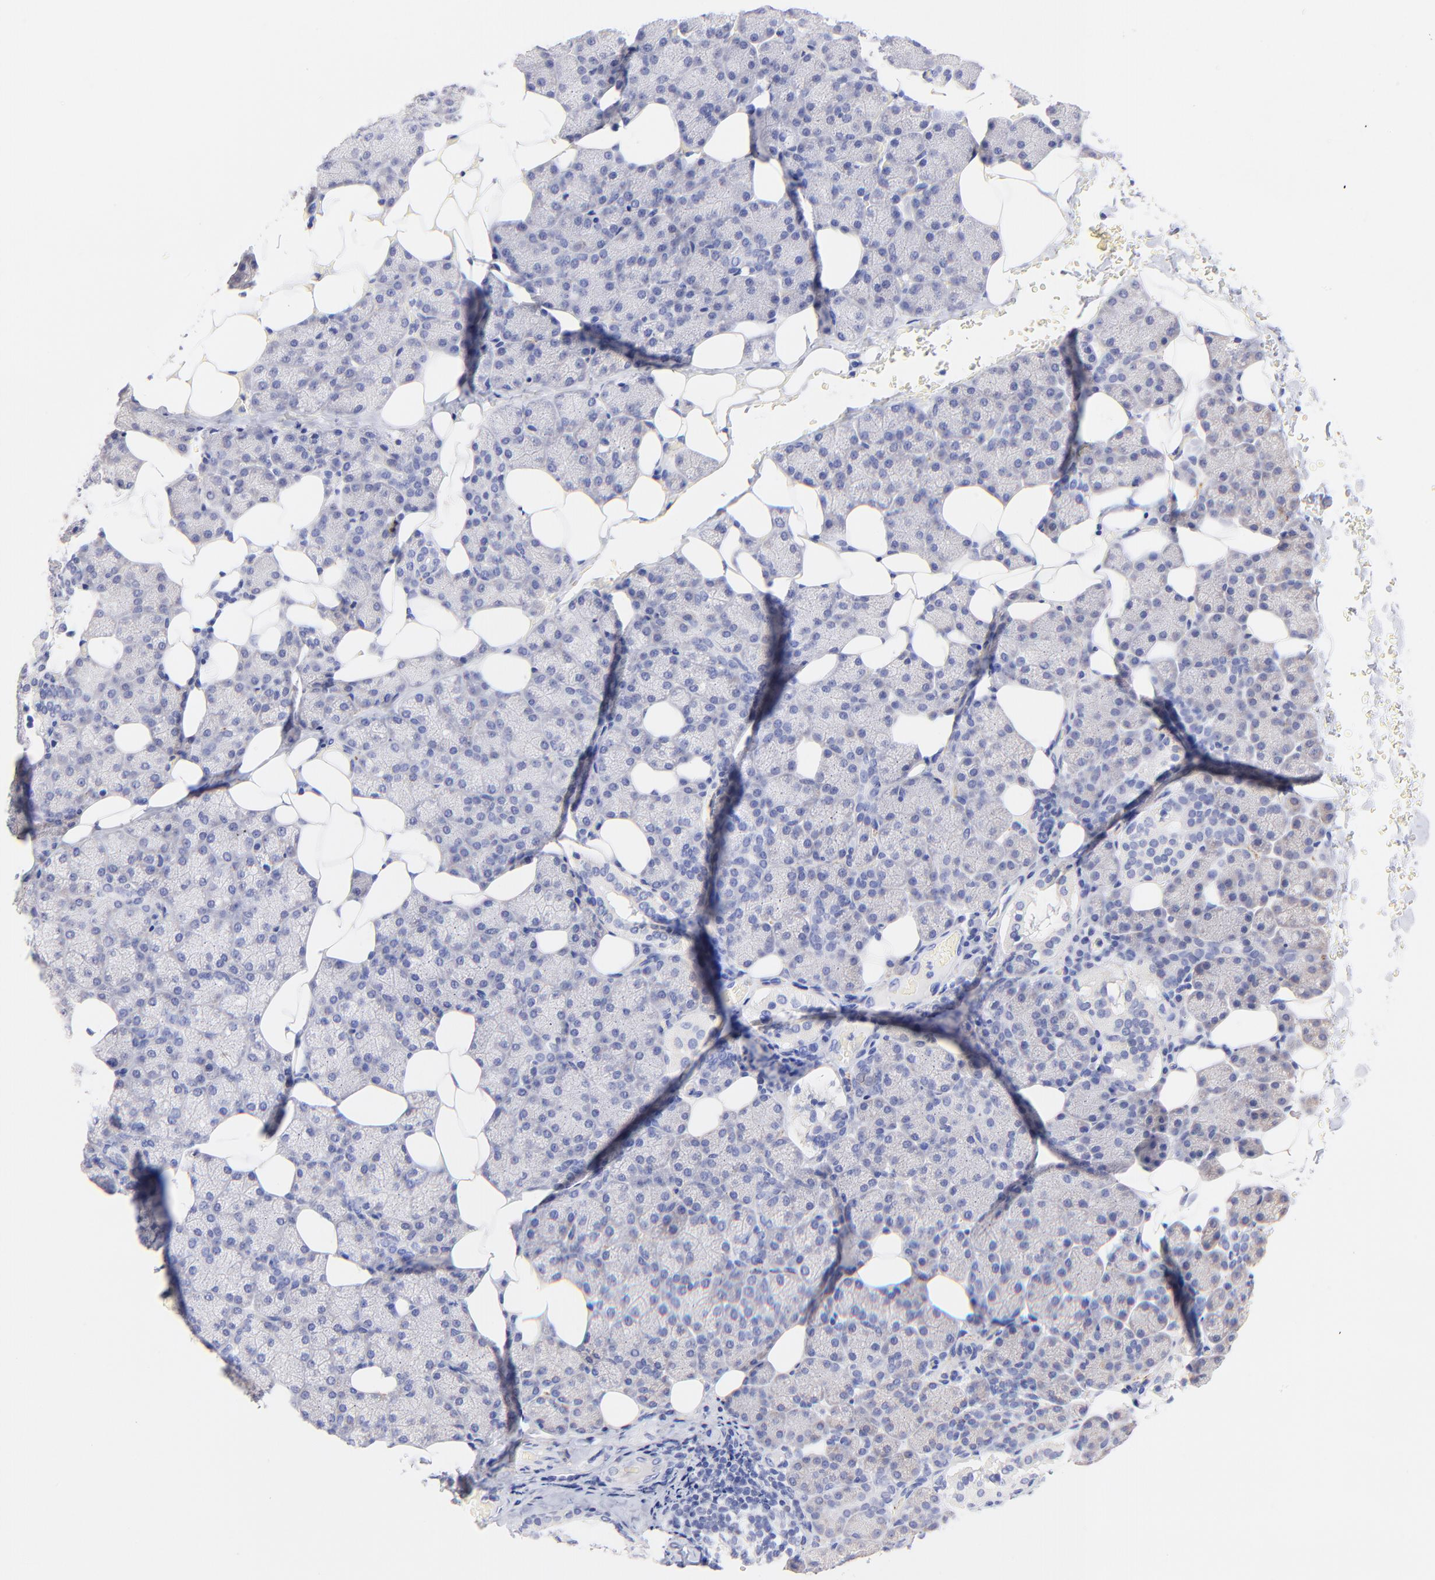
{"staining": {"intensity": "negative", "quantity": "none", "location": "none"}, "tissue": "salivary gland", "cell_type": "Glandular cells", "image_type": "normal", "snomed": [{"axis": "morphology", "description": "Normal tissue, NOS"}, {"axis": "topography", "description": "Lymph node"}, {"axis": "topography", "description": "Salivary gland"}], "caption": "Immunohistochemical staining of unremarkable human salivary gland demonstrates no significant expression in glandular cells.", "gene": "RAB3A", "patient": {"sex": "male", "age": 8}}